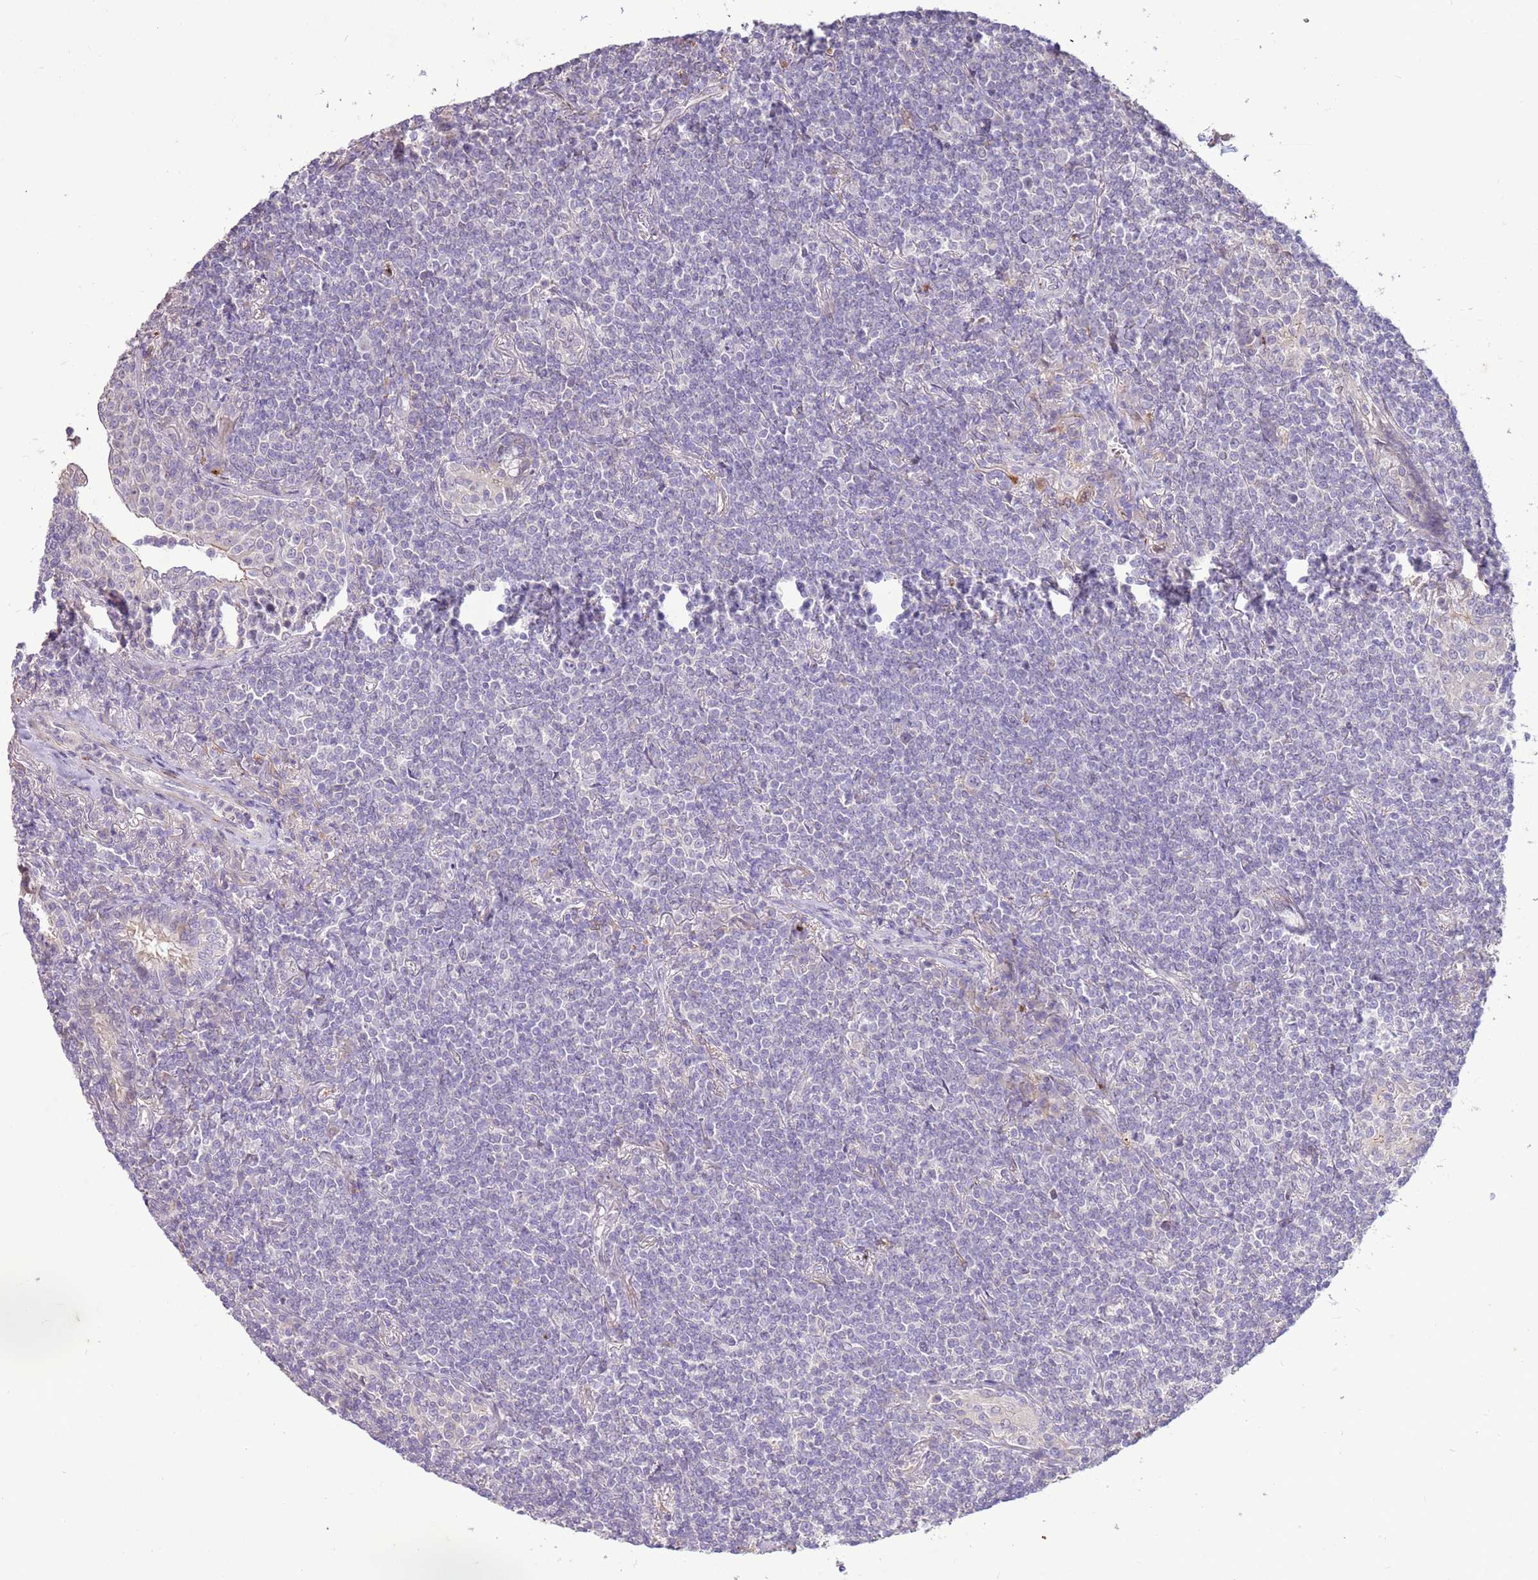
{"staining": {"intensity": "negative", "quantity": "none", "location": "none"}, "tissue": "lymphoma", "cell_type": "Tumor cells", "image_type": "cancer", "snomed": [{"axis": "morphology", "description": "Malignant lymphoma, non-Hodgkin's type, Low grade"}, {"axis": "topography", "description": "Lung"}], "caption": "Tumor cells are negative for protein expression in human lymphoma.", "gene": "LGI4", "patient": {"sex": "female", "age": 71}}